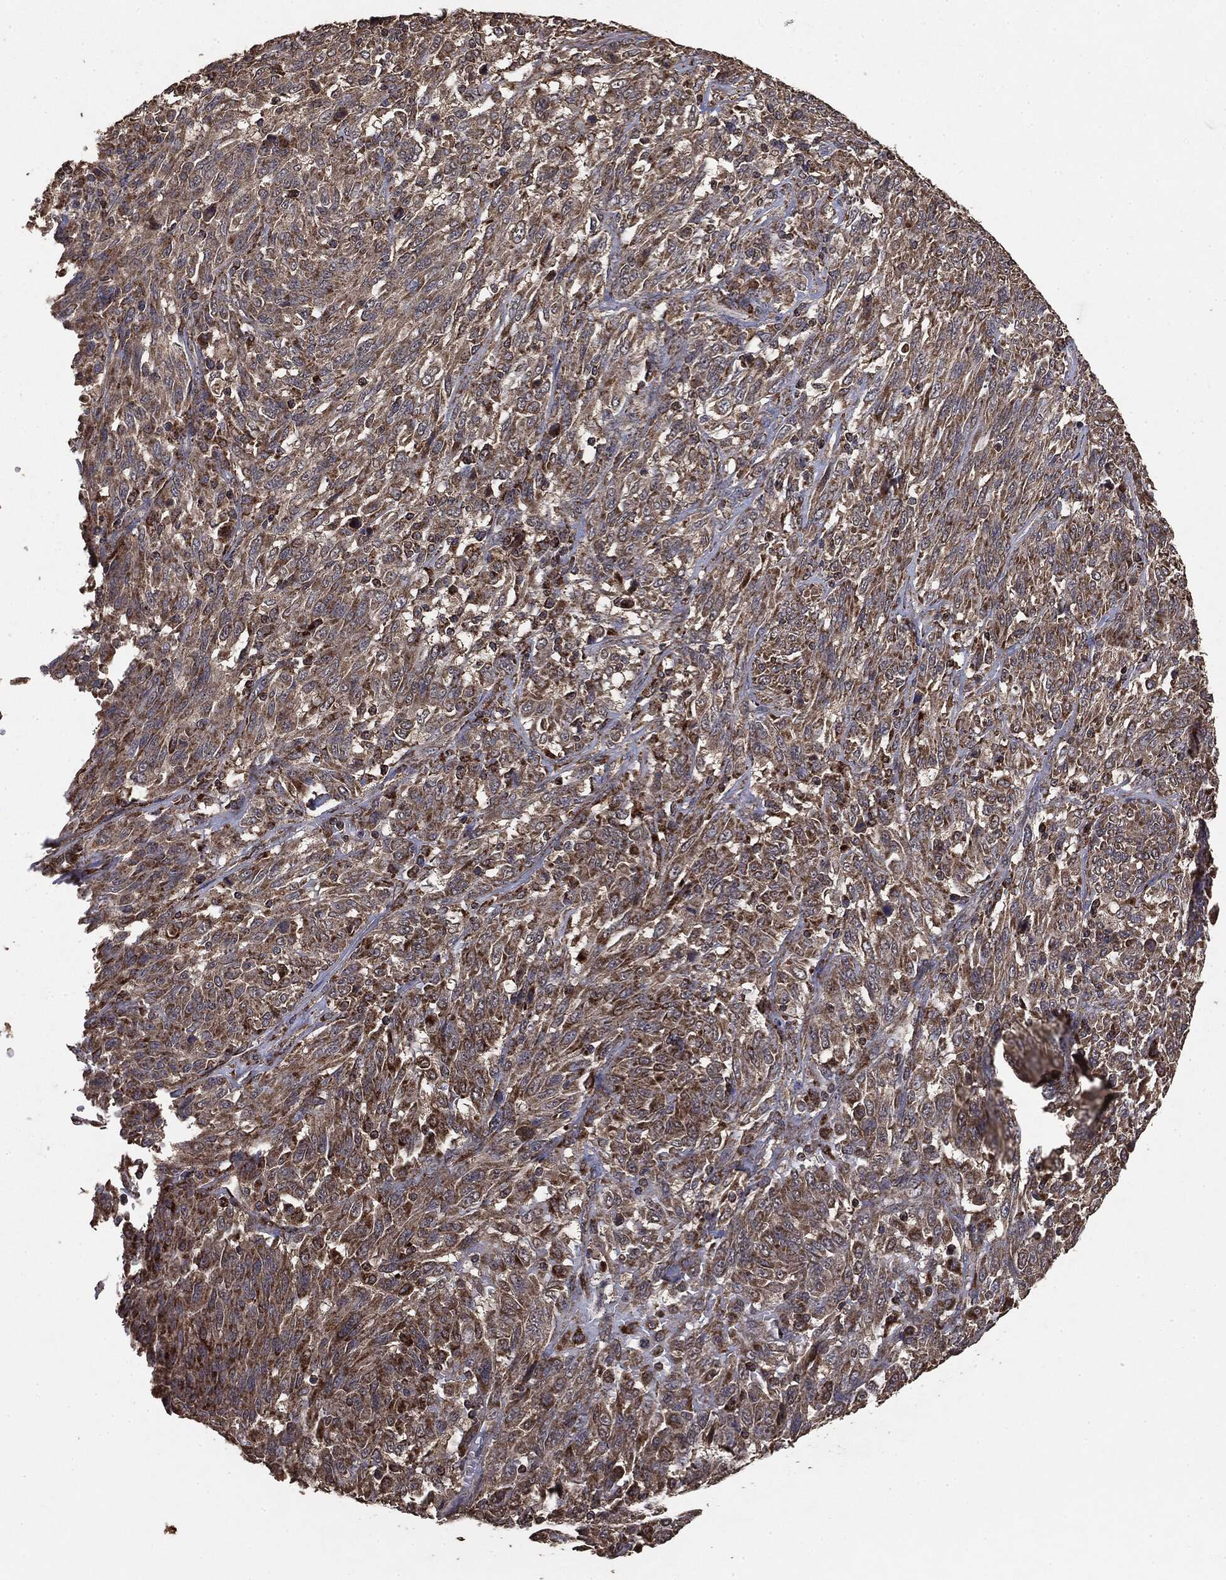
{"staining": {"intensity": "moderate", "quantity": ">75%", "location": "cytoplasmic/membranous"}, "tissue": "melanoma", "cell_type": "Tumor cells", "image_type": "cancer", "snomed": [{"axis": "morphology", "description": "Malignant melanoma, NOS"}, {"axis": "topography", "description": "Skin"}], "caption": "Tumor cells display moderate cytoplasmic/membranous staining in approximately >75% of cells in melanoma. (DAB = brown stain, brightfield microscopy at high magnification).", "gene": "MTOR", "patient": {"sex": "female", "age": 91}}